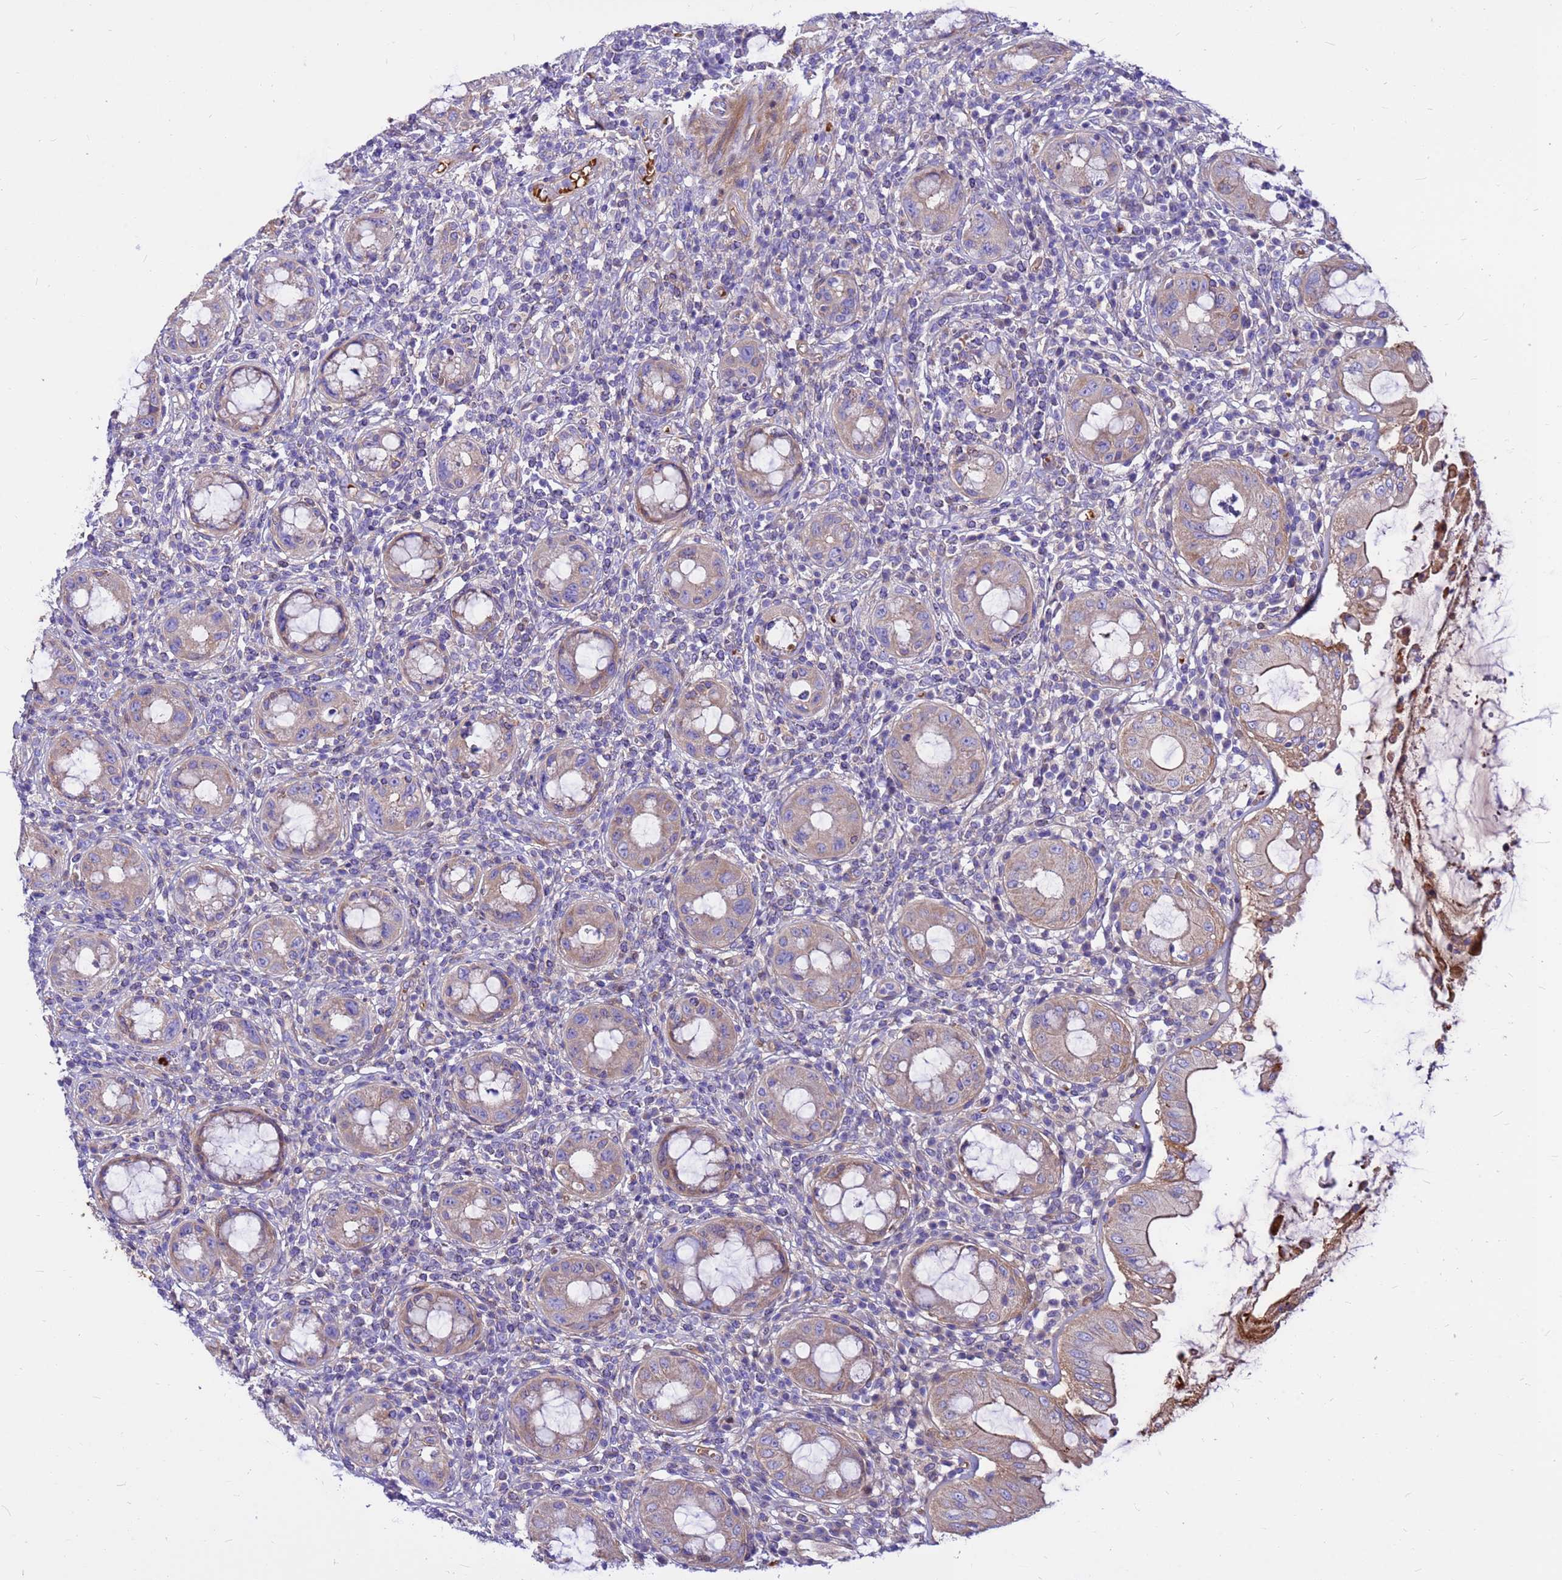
{"staining": {"intensity": "moderate", "quantity": "25%-75%", "location": "cytoplasmic/membranous"}, "tissue": "rectum", "cell_type": "Glandular cells", "image_type": "normal", "snomed": [{"axis": "morphology", "description": "Normal tissue, NOS"}, {"axis": "topography", "description": "Rectum"}], "caption": "Immunohistochemistry (IHC) staining of benign rectum, which exhibits medium levels of moderate cytoplasmic/membranous expression in about 25%-75% of glandular cells indicating moderate cytoplasmic/membranous protein staining. The staining was performed using DAB (brown) for protein detection and nuclei were counterstained in hematoxylin (blue).", "gene": "CRHBP", "patient": {"sex": "female", "age": 57}}